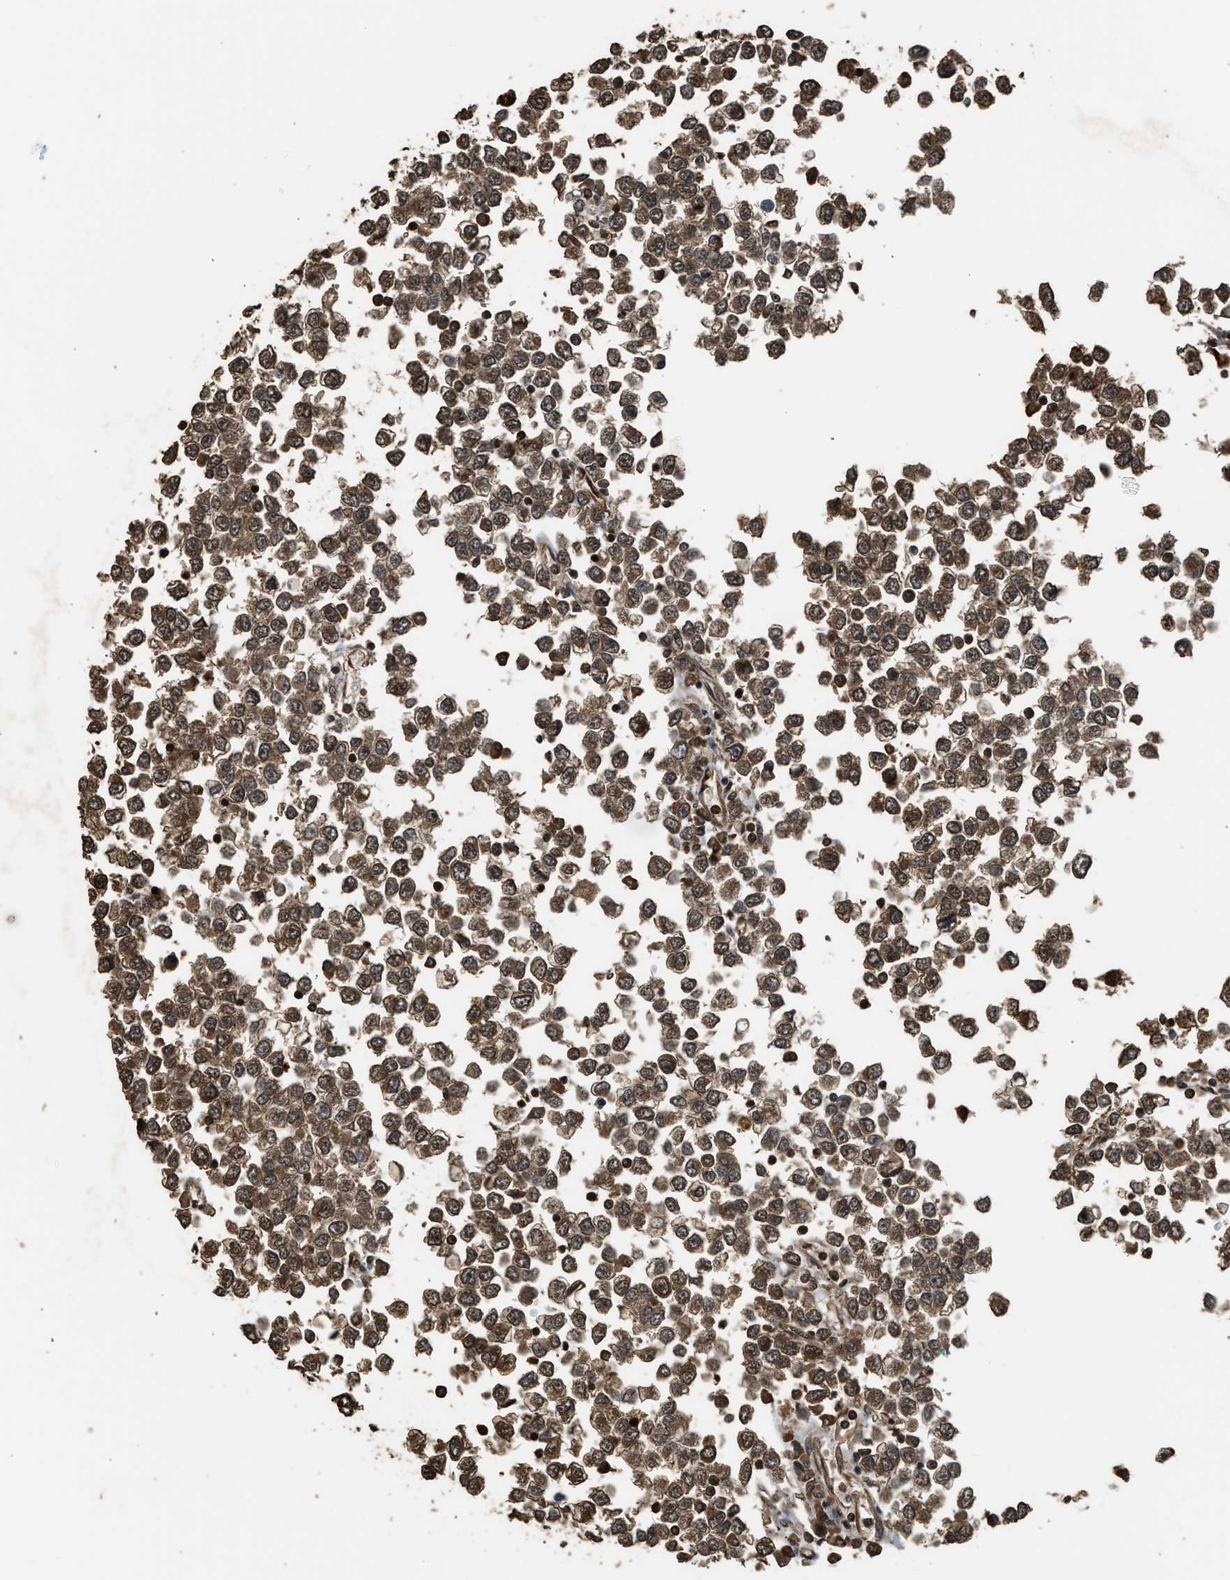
{"staining": {"intensity": "moderate", "quantity": ">75%", "location": "cytoplasmic/membranous,nuclear"}, "tissue": "testis cancer", "cell_type": "Tumor cells", "image_type": "cancer", "snomed": [{"axis": "morphology", "description": "Seminoma, NOS"}, {"axis": "topography", "description": "Testis"}], "caption": "Tumor cells exhibit moderate cytoplasmic/membranous and nuclear positivity in approximately >75% of cells in testis seminoma. (DAB = brown stain, brightfield microscopy at high magnification).", "gene": "MYBL2", "patient": {"sex": "male", "age": 65}}